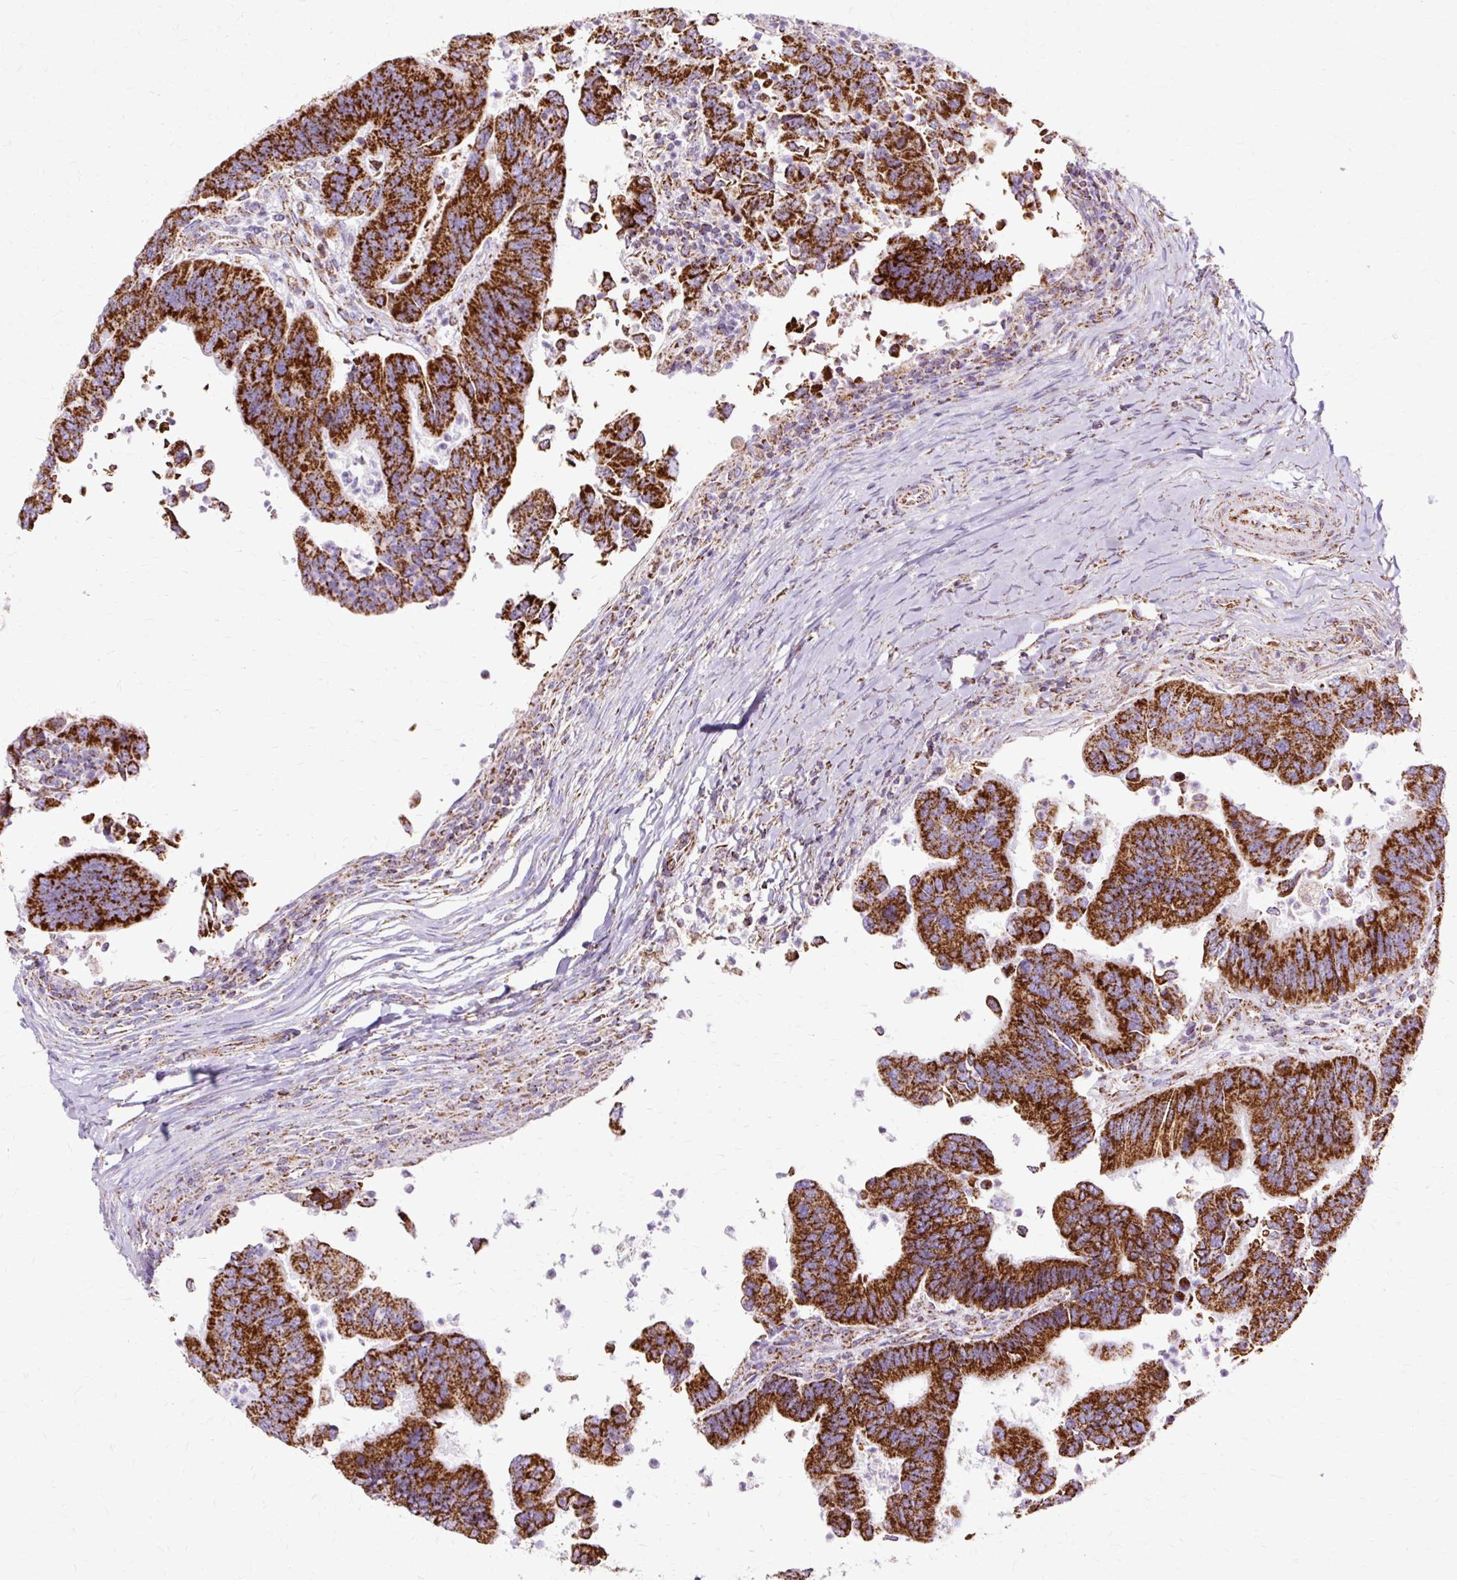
{"staining": {"intensity": "strong", "quantity": ">75%", "location": "cytoplasmic/membranous"}, "tissue": "colorectal cancer", "cell_type": "Tumor cells", "image_type": "cancer", "snomed": [{"axis": "morphology", "description": "Adenocarcinoma, NOS"}, {"axis": "topography", "description": "Colon"}], "caption": "Colorectal cancer stained with a brown dye reveals strong cytoplasmic/membranous positive staining in approximately >75% of tumor cells.", "gene": "DLAT", "patient": {"sex": "female", "age": 67}}